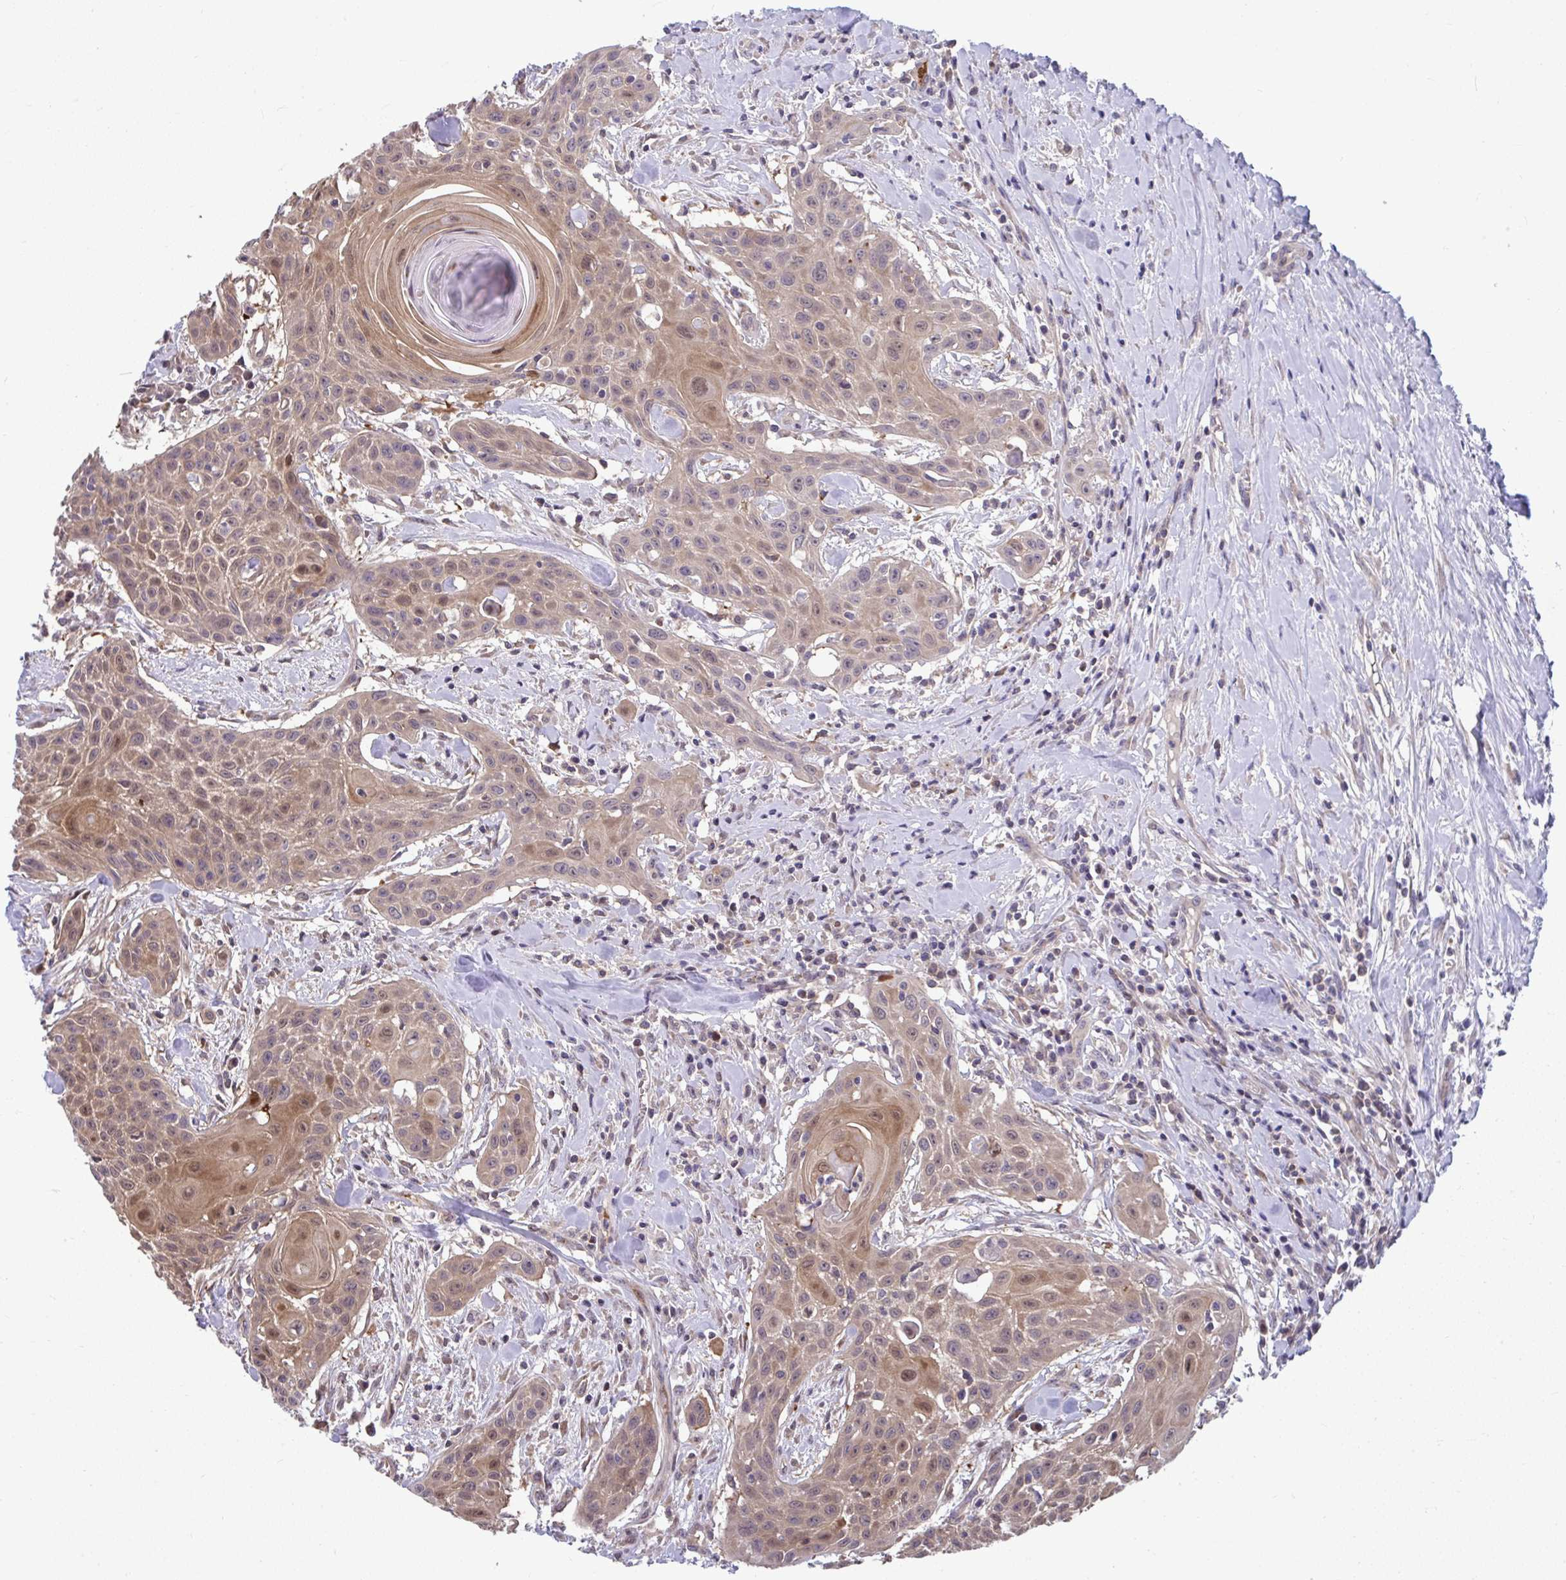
{"staining": {"intensity": "moderate", "quantity": ">75%", "location": "cytoplasmic/membranous,nuclear"}, "tissue": "head and neck cancer", "cell_type": "Tumor cells", "image_type": "cancer", "snomed": [{"axis": "morphology", "description": "Squamous cell carcinoma, NOS"}, {"axis": "topography", "description": "Lymph node"}, {"axis": "topography", "description": "Salivary gland"}, {"axis": "topography", "description": "Head-Neck"}], "caption": "Immunohistochemistry (DAB (3,3'-diaminobenzidine)) staining of head and neck squamous cell carcinoma demonstrates moderate cytoplasmic/membranous and nuclear protein staining in approximately >75% of tumor cells. (DAB (3,3'-diaminobenzidine) IHC, brown staining for protein, blue staining for nuclei).", "gene": "PCDHB7", "patient": {"sex": "female", "age": 74}}